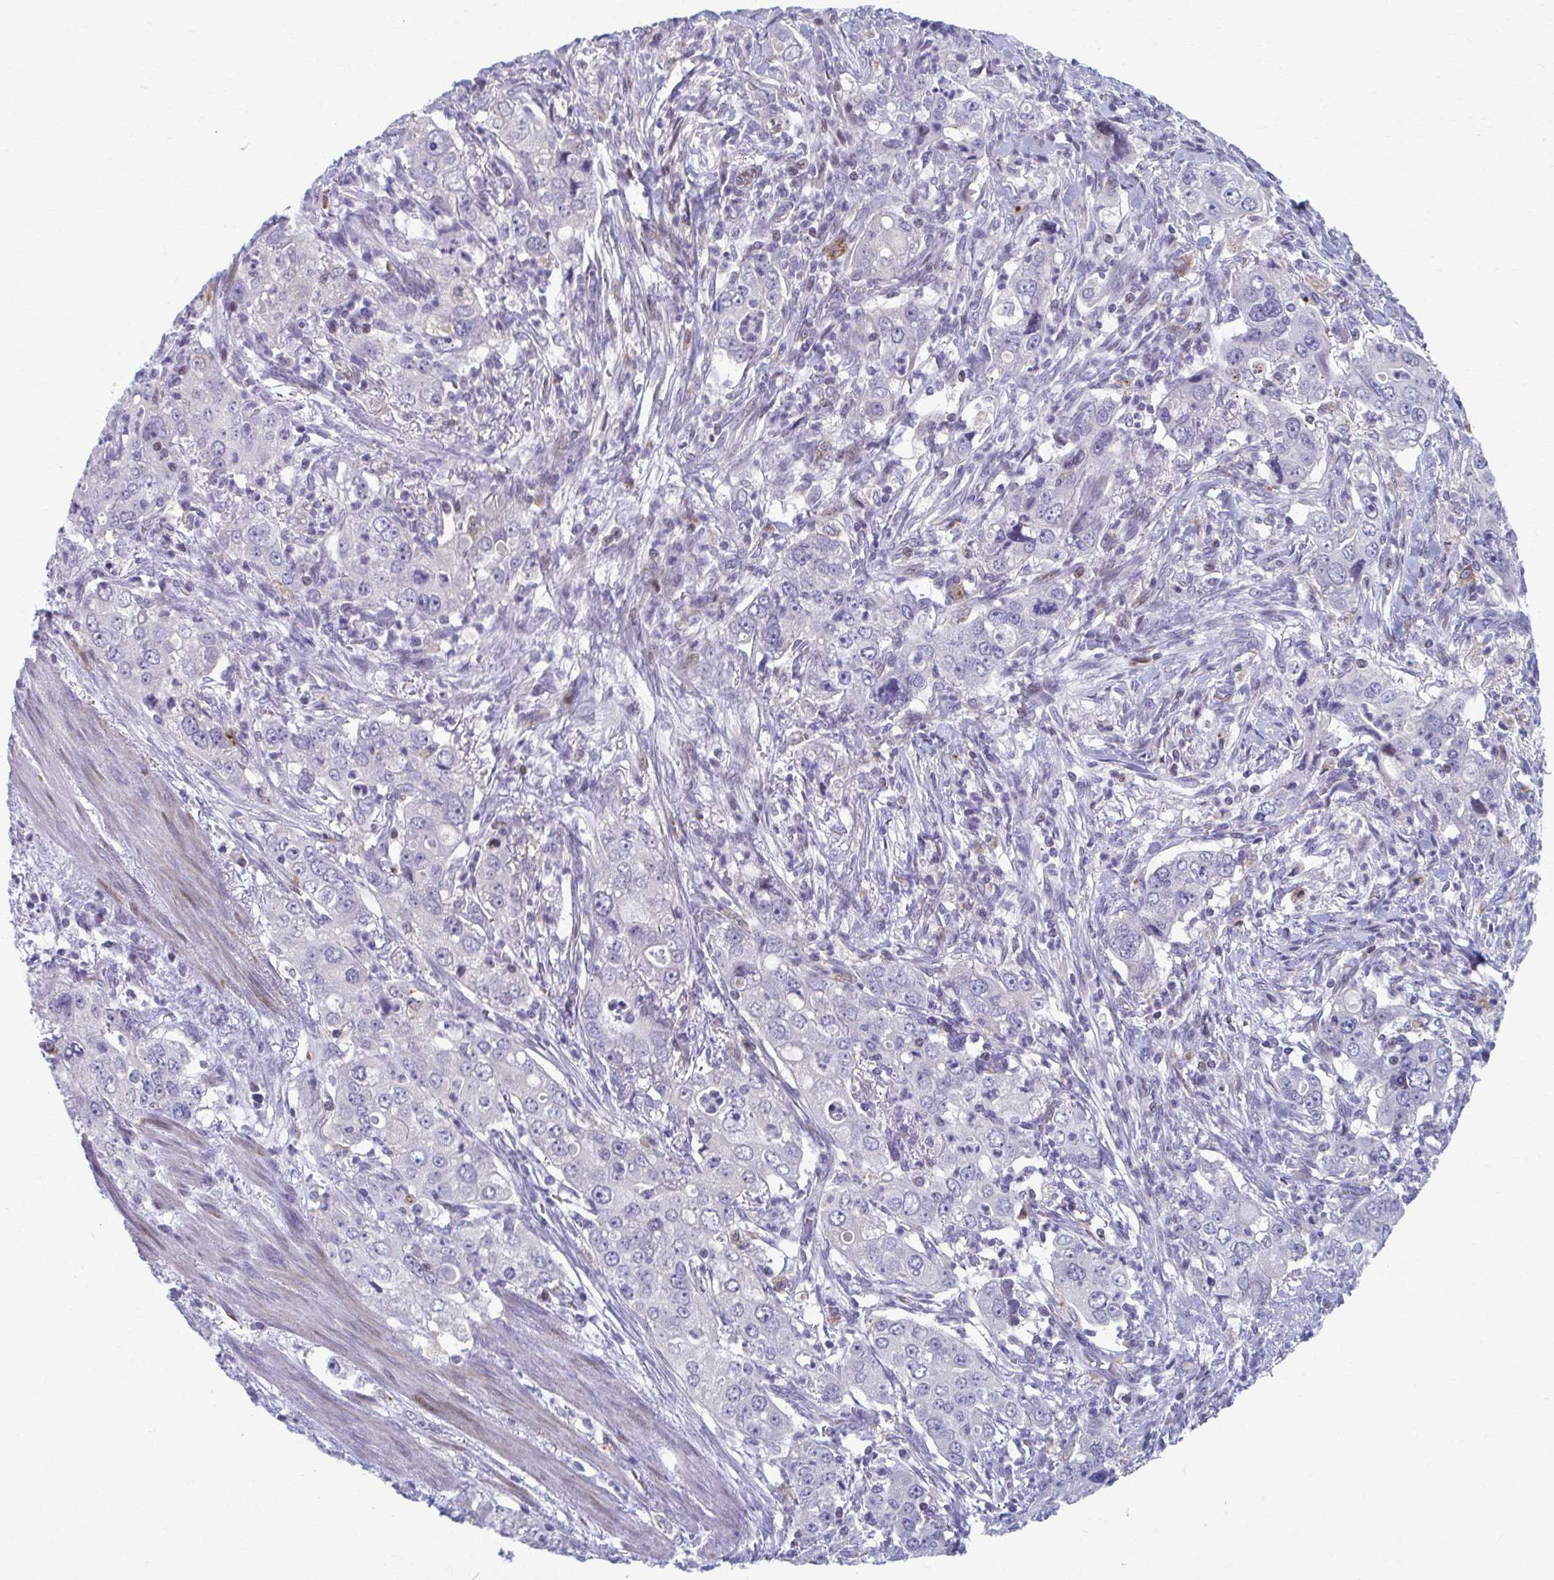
{"staining": {"intensity": "negative", "quantity": "none", "location": "none"}, "tissue": "stomach cancer", "cell_type": "Tumor cells", "image_type": "cancer", "snomed": [{"axis": "morphology", "description": "Adenocarcinoma, NOS"}, {"axis": "topography", "description": "Stomach, upper"}], "caption": "The IHC image has no significant positivity in tumor cells of stomach cancer (adenocarcinoma) tissue. Brightfield microscopy of IHC stained with DAB (brown) and hematoxylin (blue), captured at high magnification.", "gene": "ABHD16B", "patient": {"sex": "male", "age": 75}}